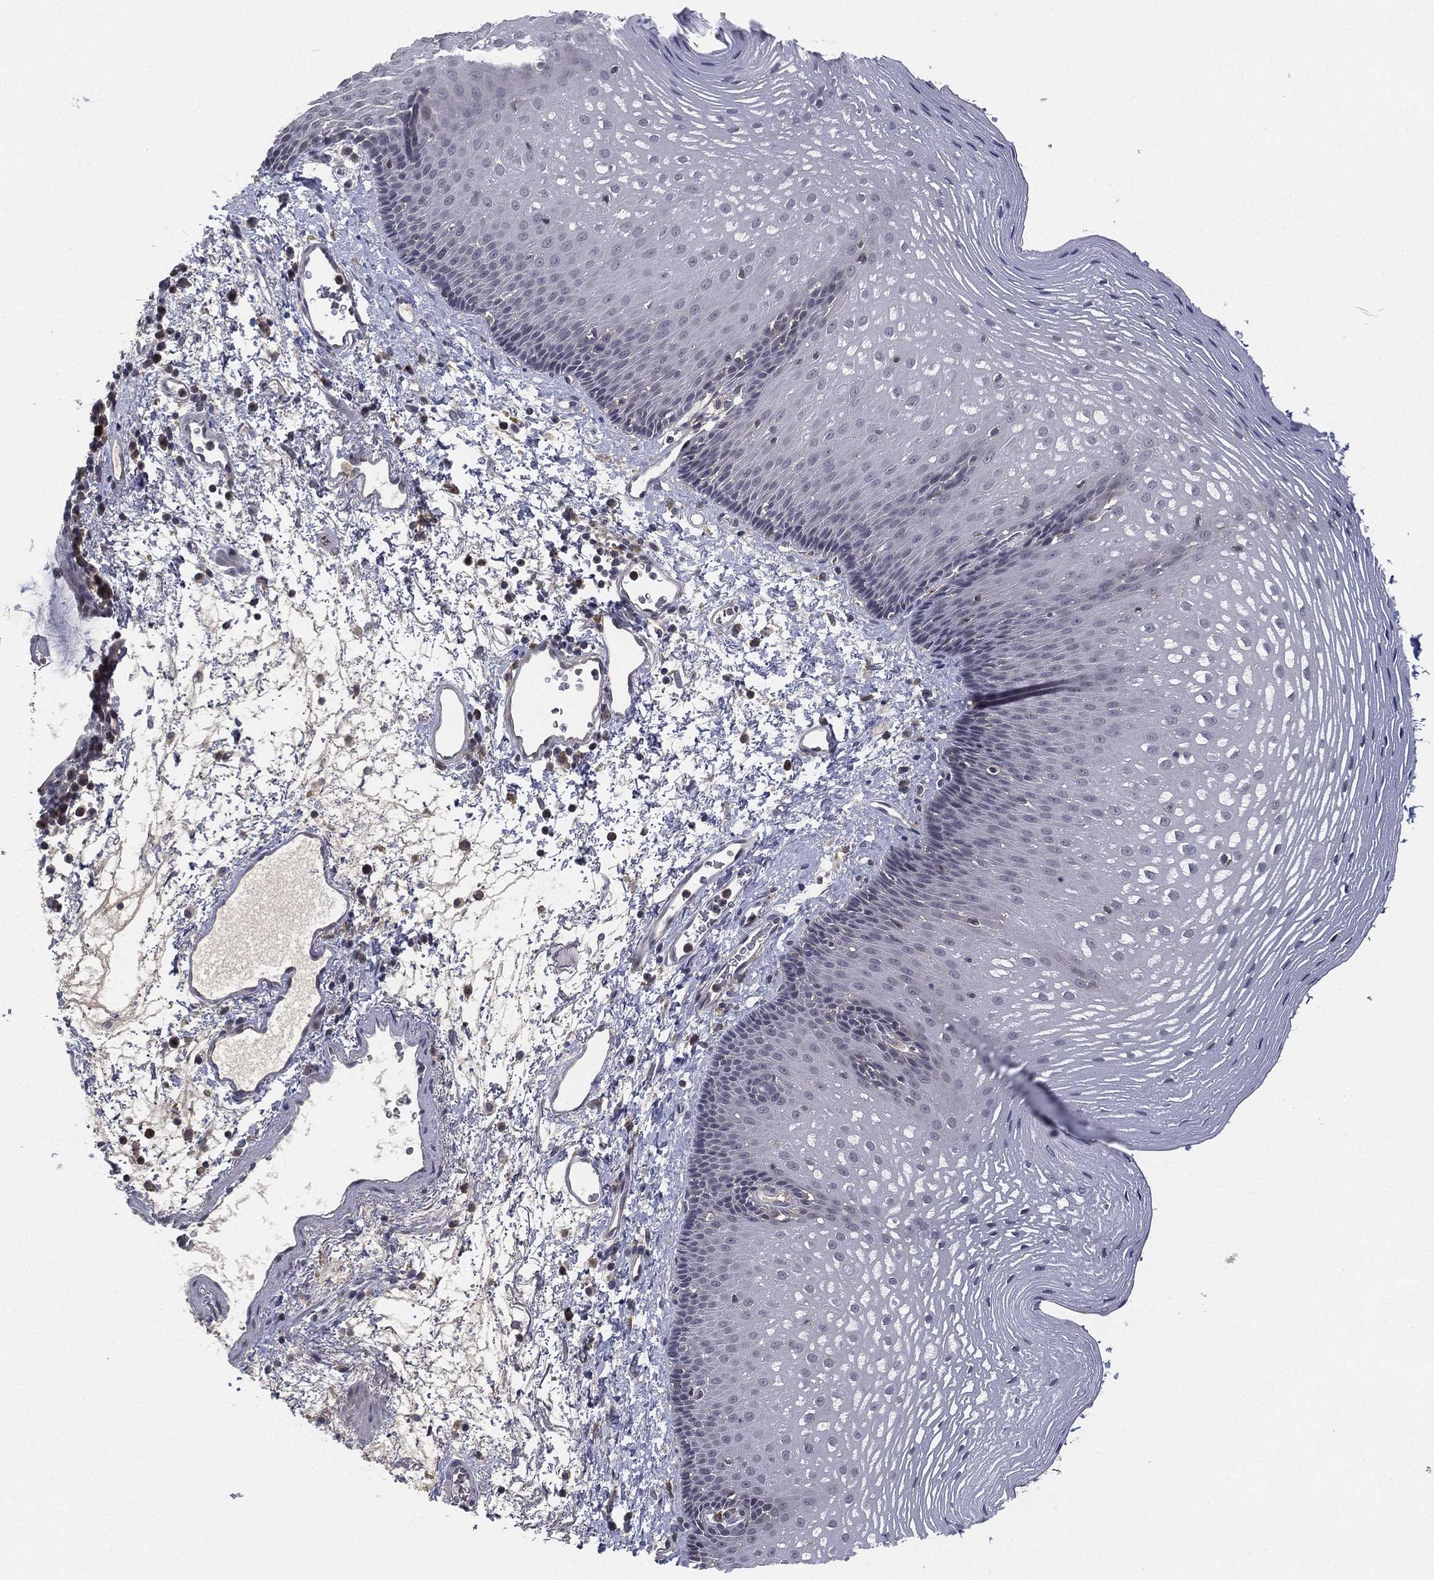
{"staining": {"intensity": "negative", "quantity": "none", "location": "none"}, "tissue": "esophagus", "cell_type": "Squamous epithelial cells", "image_type": "normal", "snomed": [{"axis": "morphology", "description": "Normal tissue, NOS"}, {"axis": "topography", "description": "Esophagus"}], "caption": "IHC image of benign human esophagus stained for a protein (brown), which displays no expression in squamous epithelial cells. The staining was performed using DAB to visualize the protein expression in brown, while the nuclei were stained in blue with hematoxylin (Magnification: 20x).", "gene": "CFAP251", "patient": {"sex": "male", "age": 76}}